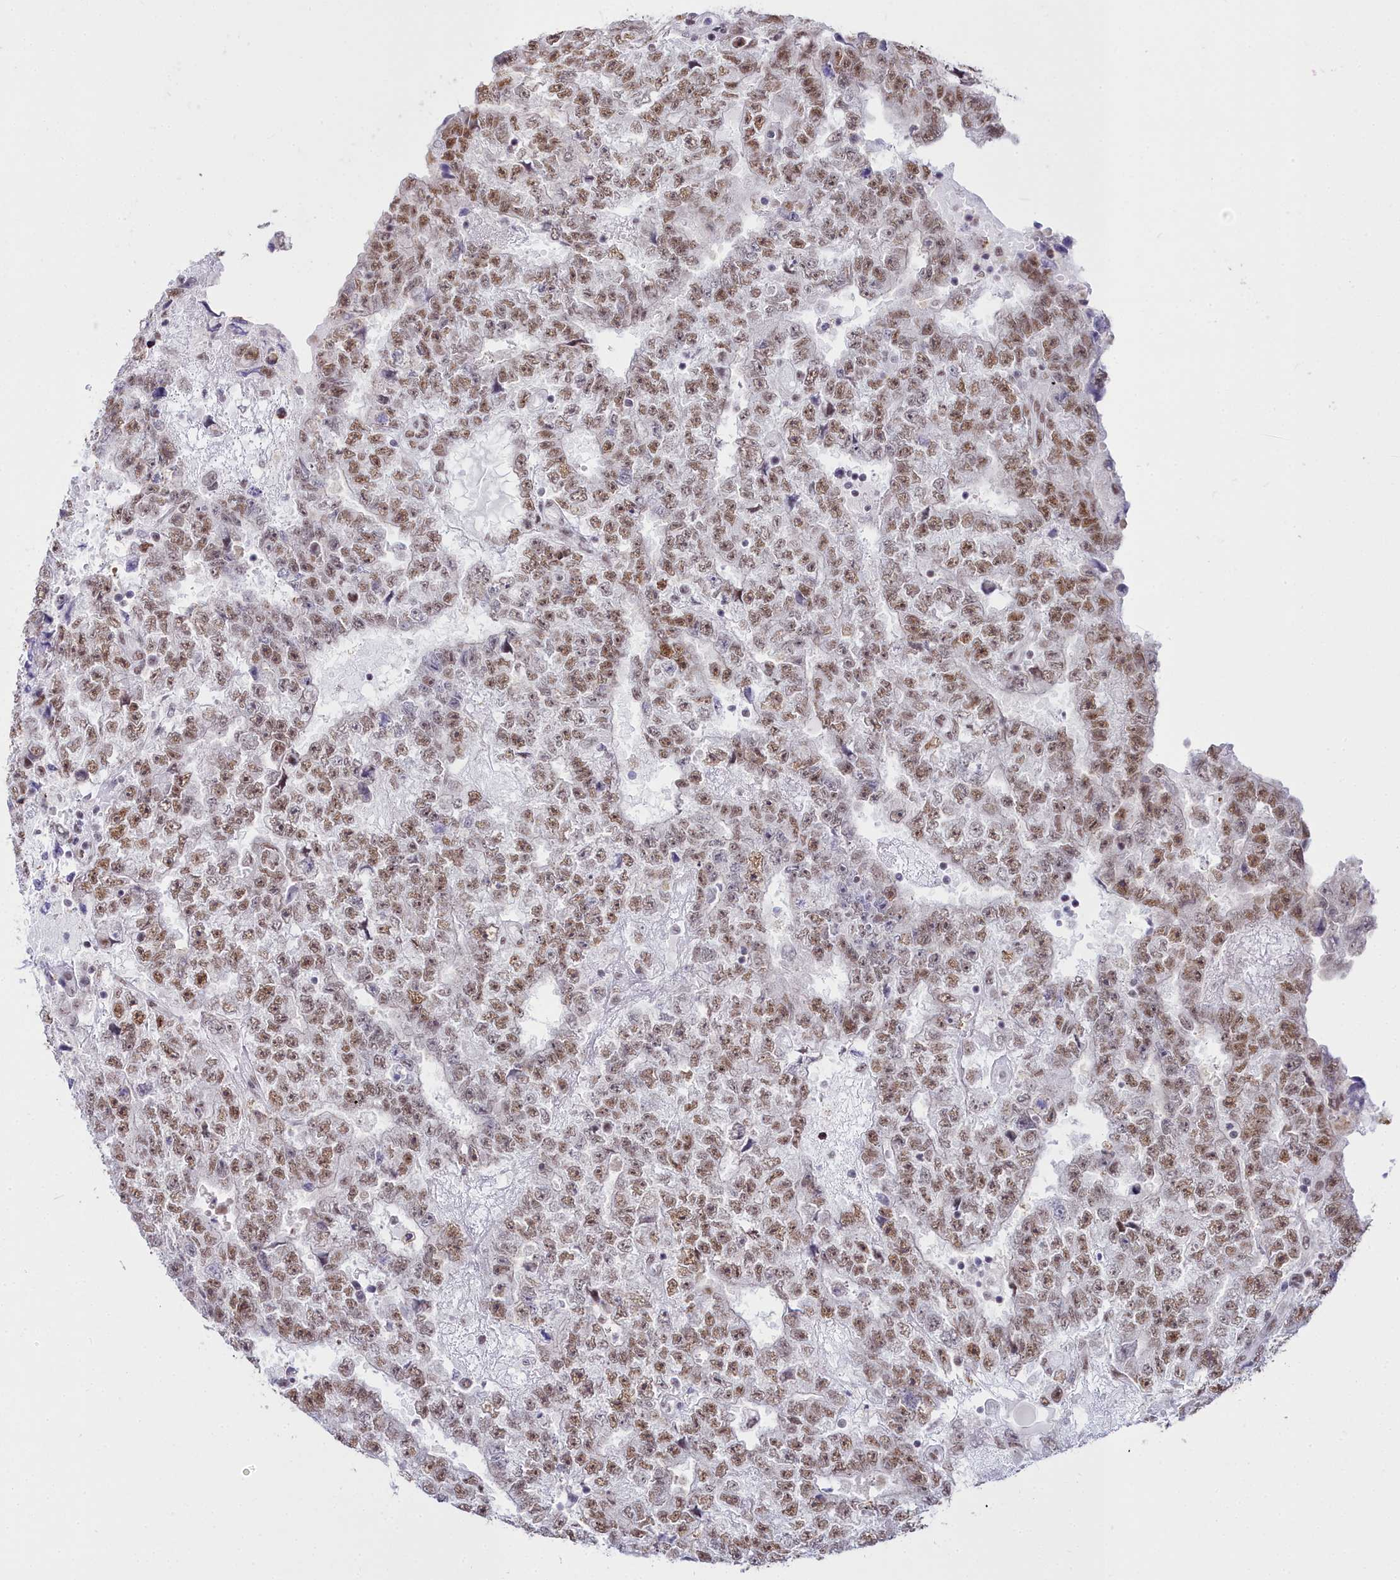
{"staining": {"intensity": "moderate", "quantity": ">75%", "location": "nuclear"}, "tissue": "testis cancer", "cell_type": "Tumor cells", "image_type": "cancer", "snomed": [{"axis": "morphology", "description": "Carcinoma, Embryonal, NOS"}, {"axis": "topography", "description": "Testis"}], "caption": "Immunohistochemistry (IHC) (DAB (3,3'-diaminobenzidine)) staining of testis cancer reveals moderate nuclear protein positivity in approximately >75% of tumor cells.", "gene": "RBM12", "patient": {"sex": "male", "age": 25}}